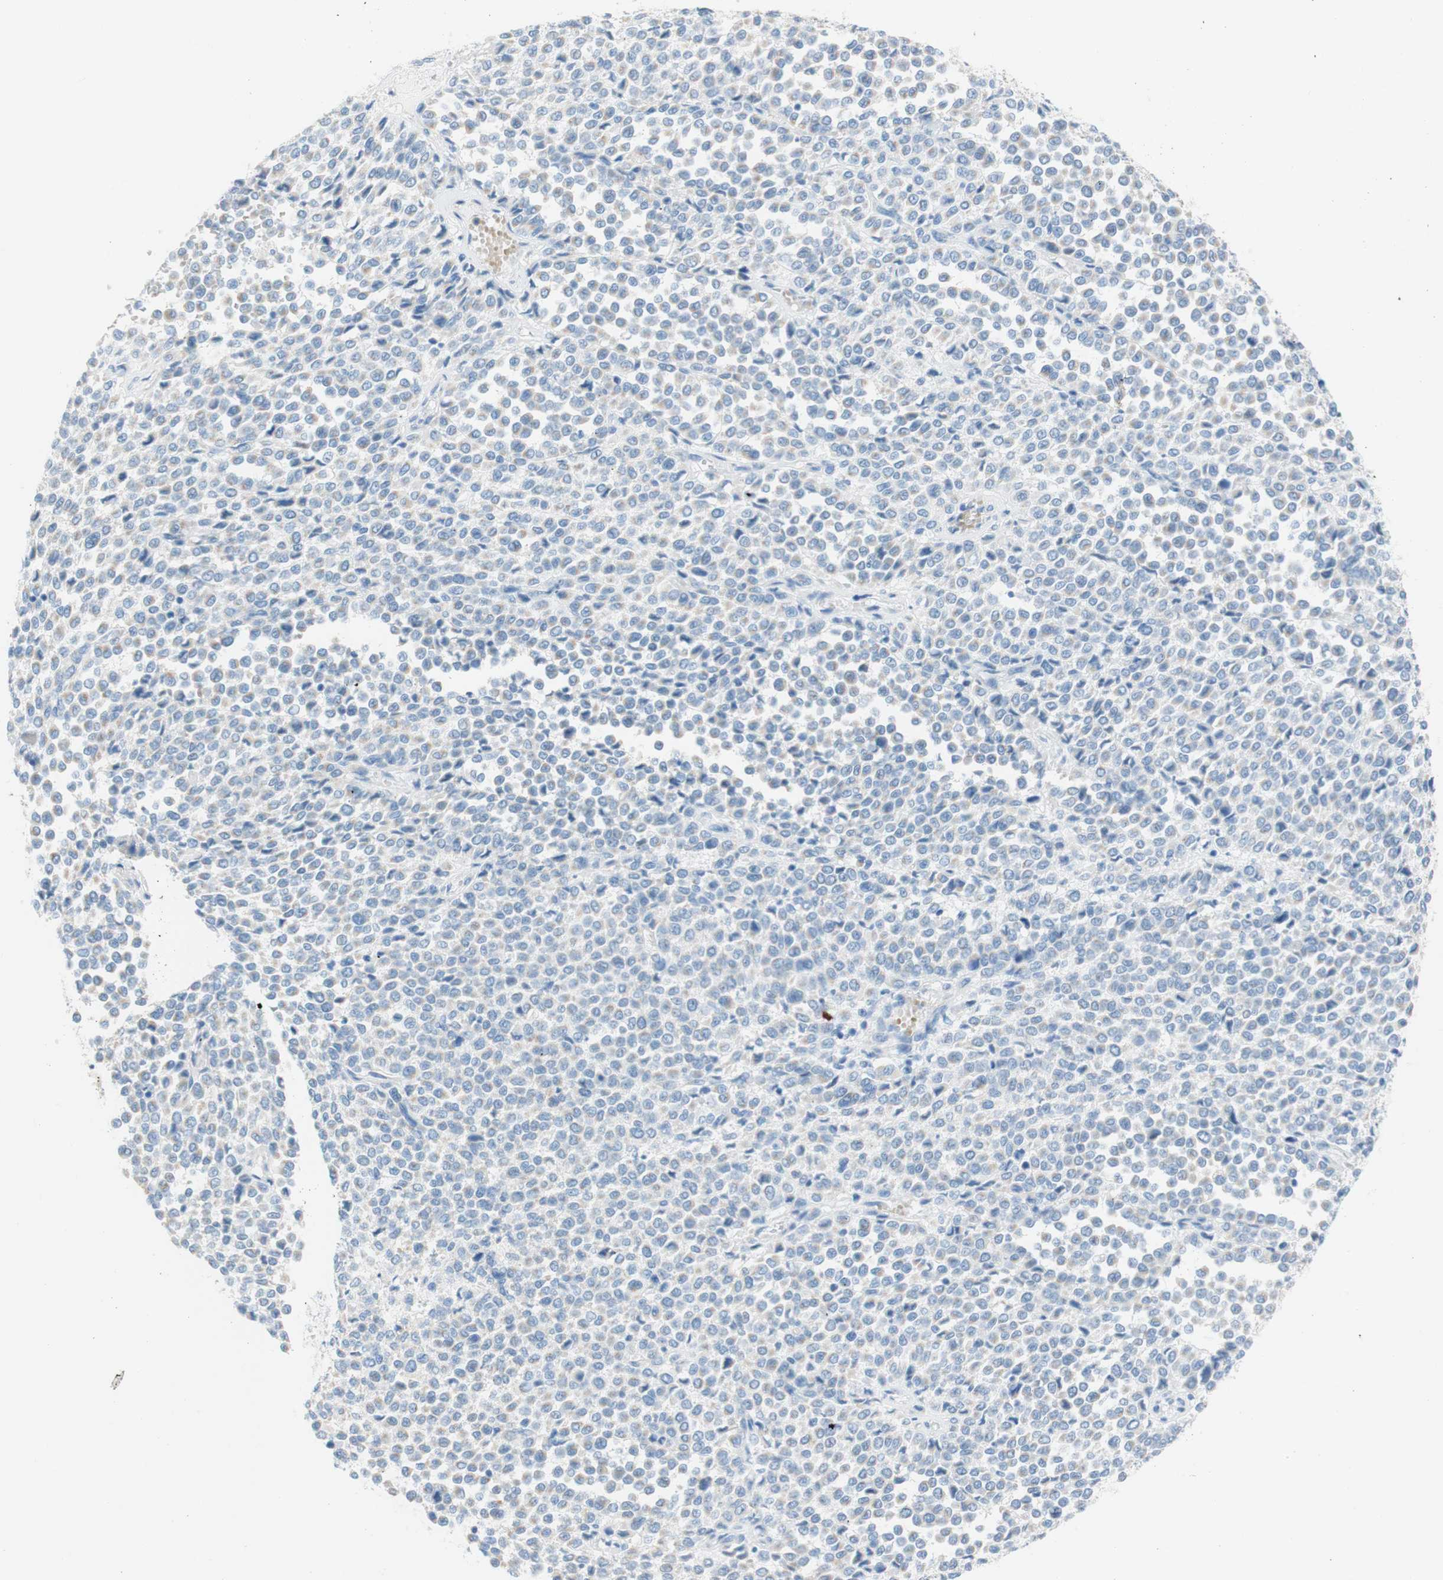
{"staining": {"intensity": "negative", "quantity": "none", "location": "none"}, "tissue": "melanoma", "cell_type": "Tumor cells", "image_type": "cancer", "snomed": [{"axis": "morphology", "description": "Malignant melanoma, Metastatic site"}, {"axis": "topography", "description": "Pancreas"}], "caption": "Immunohistochemistry (IHC) micrograph of human melanoma stained for a protein (brown), which reveals no expression in tumor cells.", "gene": "CEACAM1", "patient": {"sex": "female", "age": 30}}